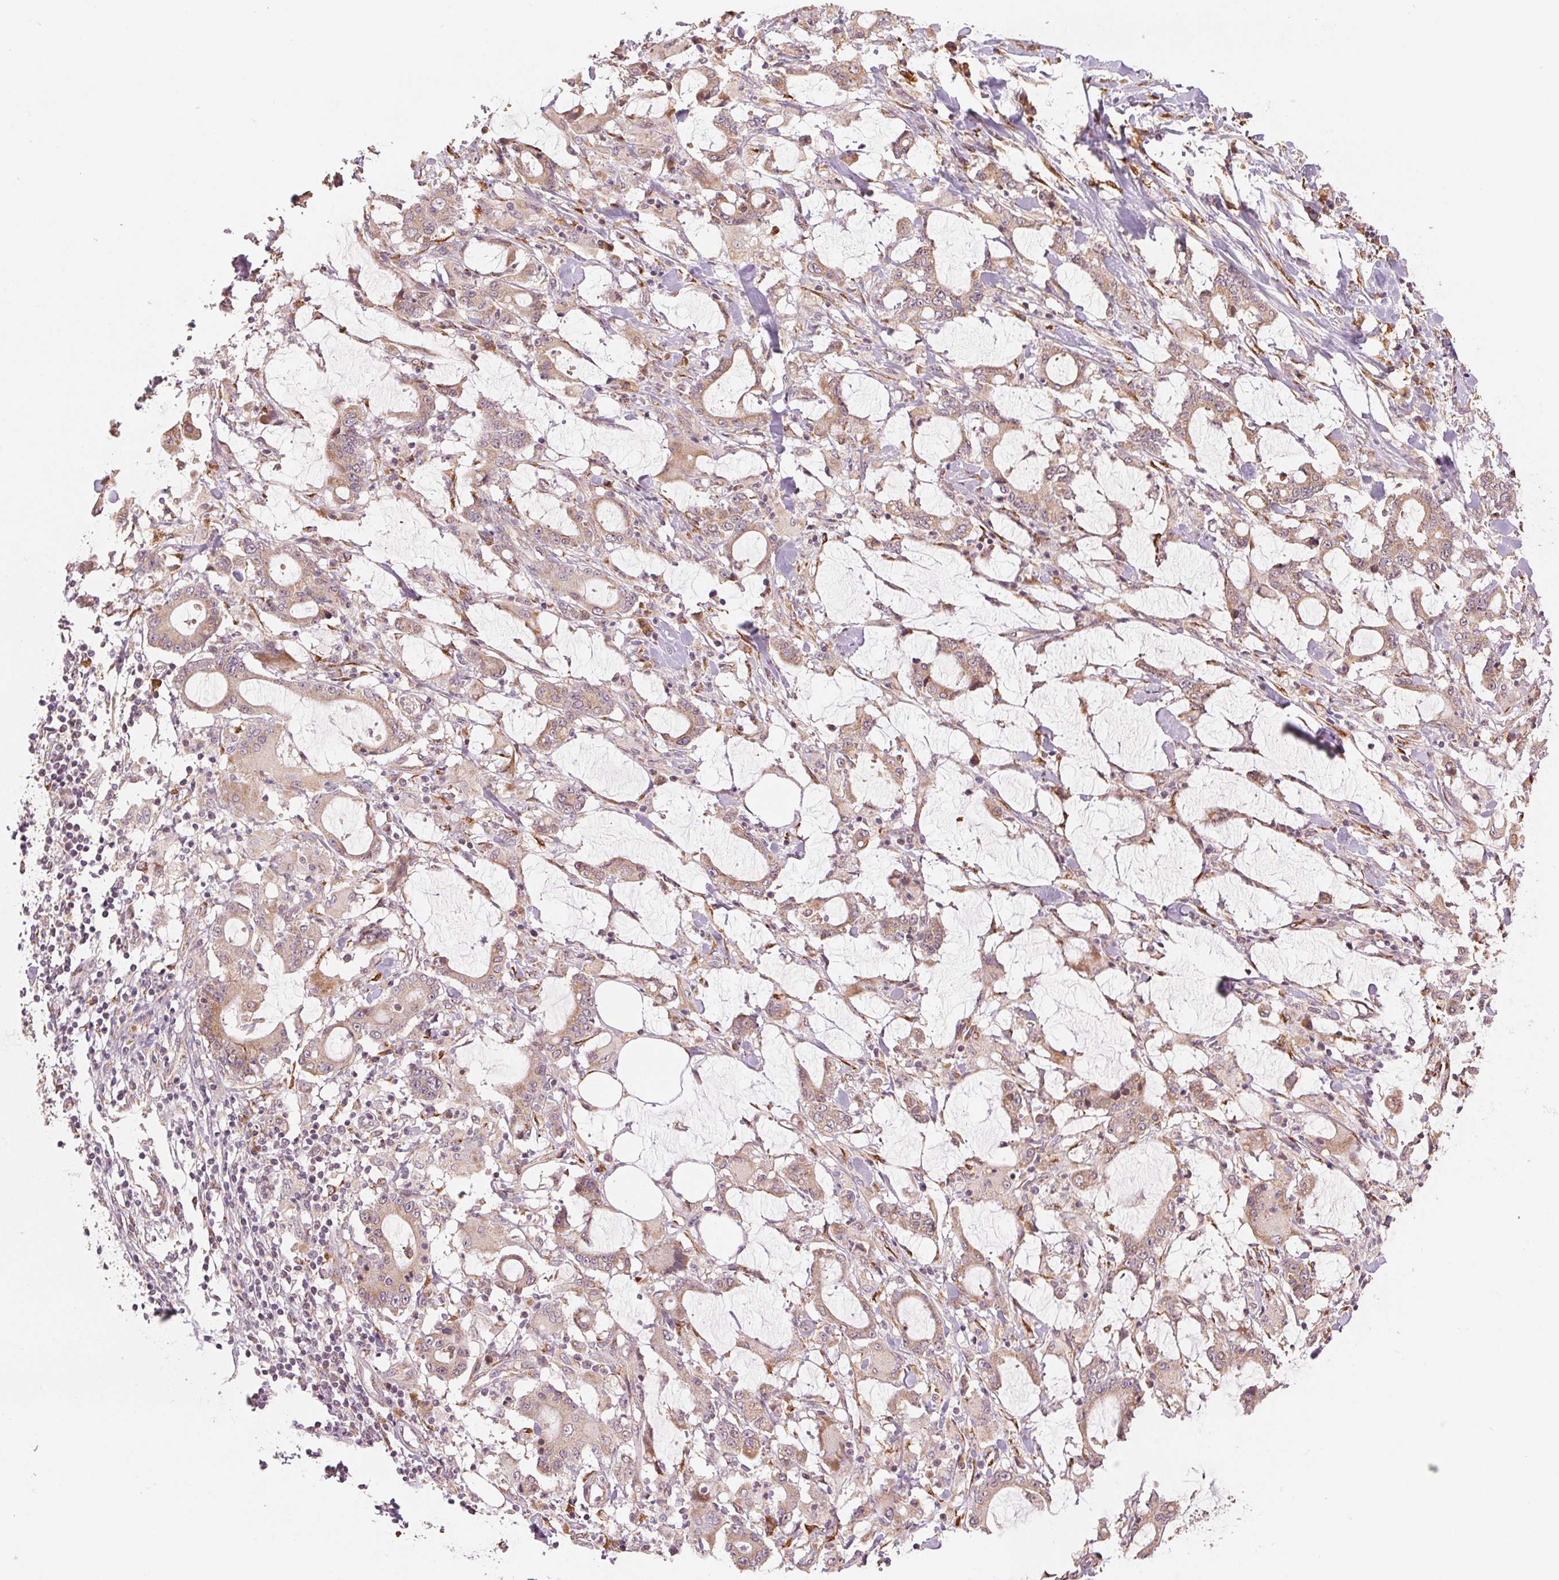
{"staining": {"intensity": "weak", "quantity": ">75%", "location": "cytoplasmic/membranous"}, "tissue": "stomach cancer", "cell_type": "Tumor cells", "image_type": "cancer", "snomed": [{"axis": "morphology", "description": "Adenocarcinoma, NOS"}, {"axis": "topography", "description": "Stomach, upper"}], "caption": "Immunohistochemistry photomicrograph of neoplastic tissue: human stomach cancer (adenocarcinoma) stained using immunohistochemistry shows low levels of weak protein expression localized specifically in the cytoplasmic/membranous of tumor cells, appearing as a cytoplasmic/membranous brown color.", "gene": "SLC20A1", "patient": {"sex": "male", "age": 68}}